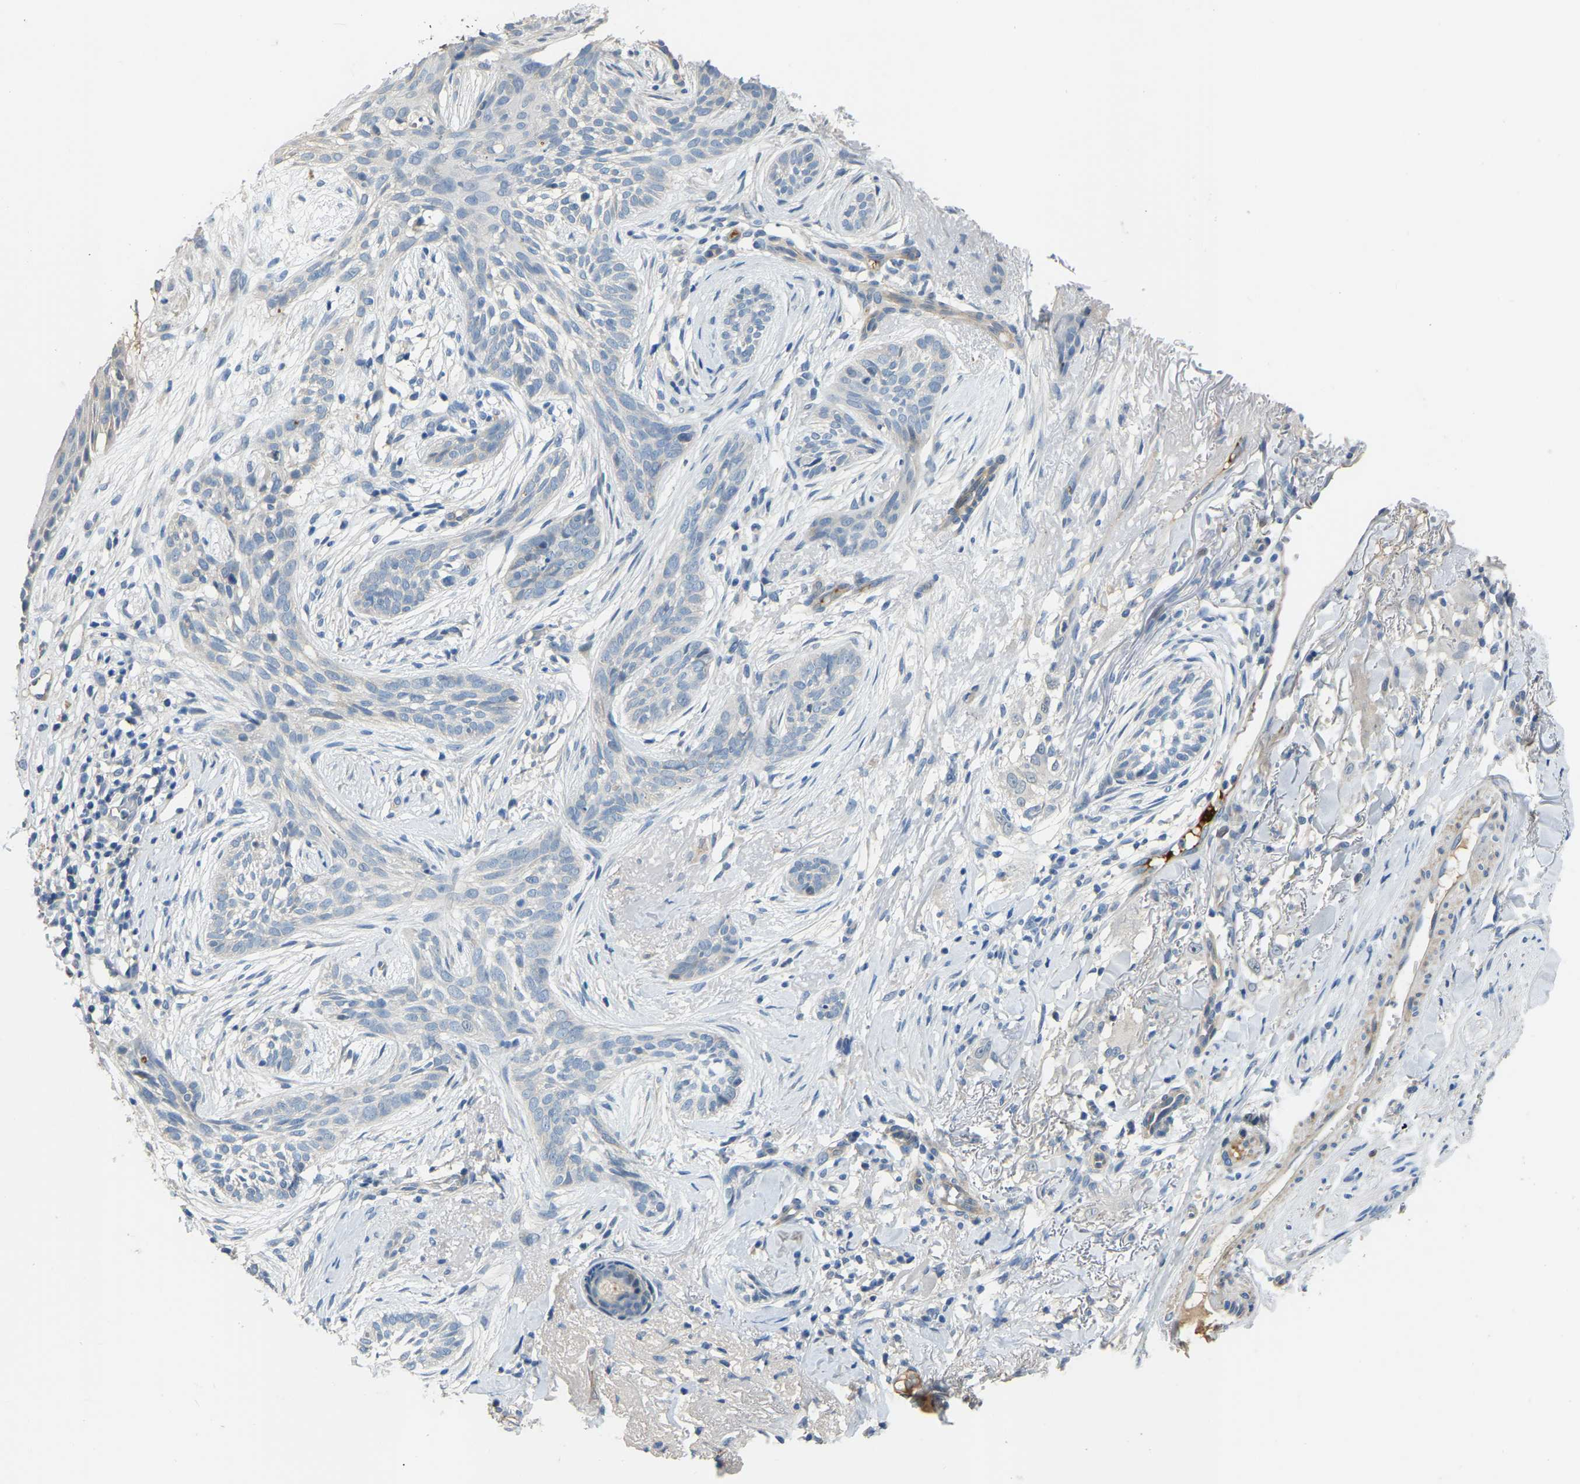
{"staining": {"intensity": "negative", "quantity": "none", "location": "none"}, "tissue": "skin cancer", "cell_type": "Tumor cells", "image_type": "cancer", "snomed": [{"axis": "morphology", "description": "Basal cell carcinoma"}, {"axis": "topography", "description": "Skin"}], "caption": "Immunohistochemistry image of human skin cancer (basal cell carcinoma) stained for a protein (brown), which demonstrates no staining in tumor cells.", "gene": "HIGD2B", "patient": {"sex": "female", "age": 88}}